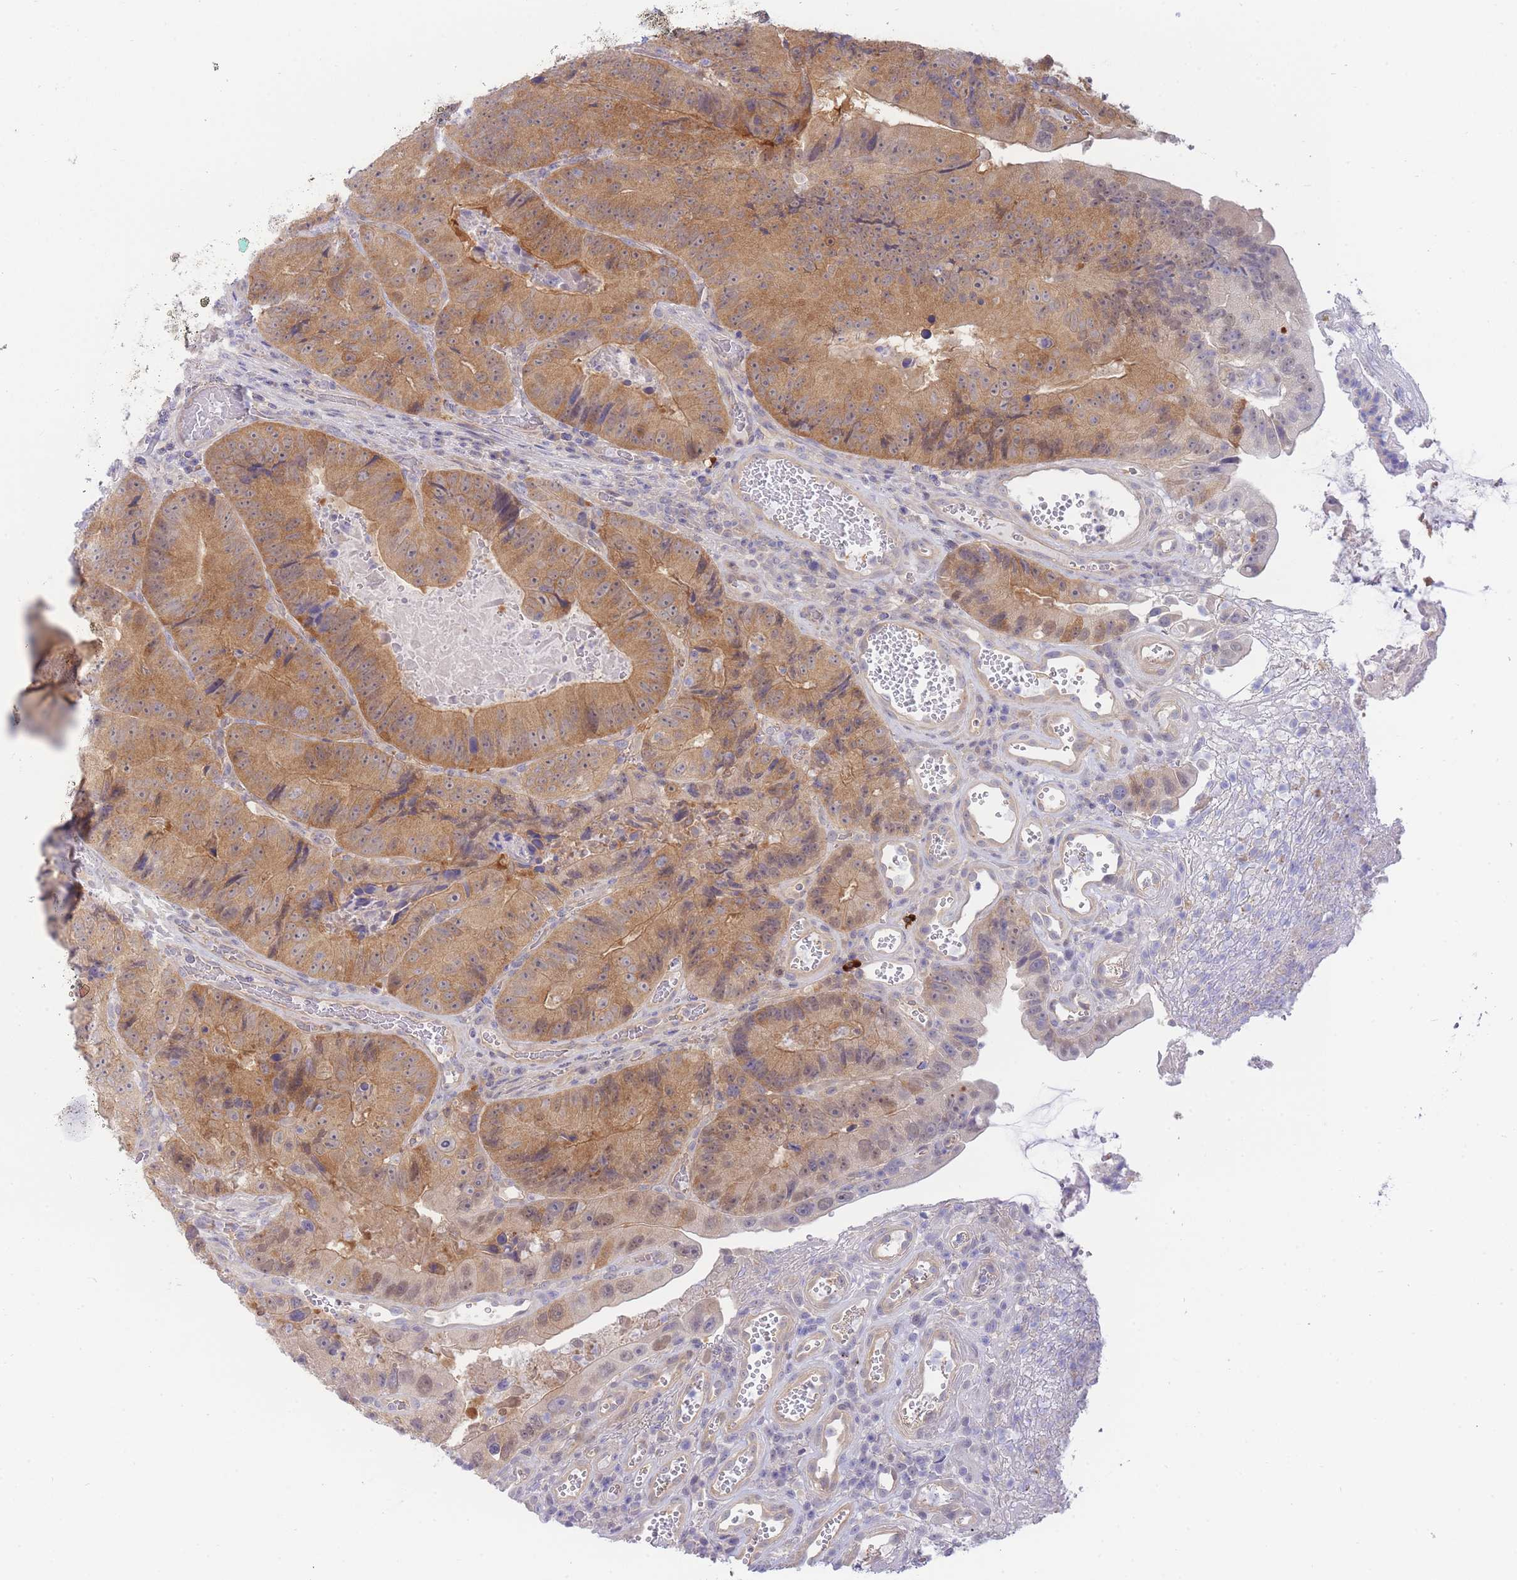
{"staining": {"intensity": "moderate", "quantity": ">75%", "location": "cytoplasmic/membranous"}, "tissue": "colorectal cancer", "cell_type": "Tumor cells", "image_type": "cancer", "snomed": [{"axis": "morphology", "description": "Adenocarcinoma, NOS"}, {"axis": "topography", "description": "Colon"}], "caption": "Tumor cells exhibit medium levels of moderate cytoplasmic/membranous positivity in about >75% of cells in adenocarcinoma (colorectal).", "gene": "SUGT1", "patient": {"sex": "female", "age": 86}}